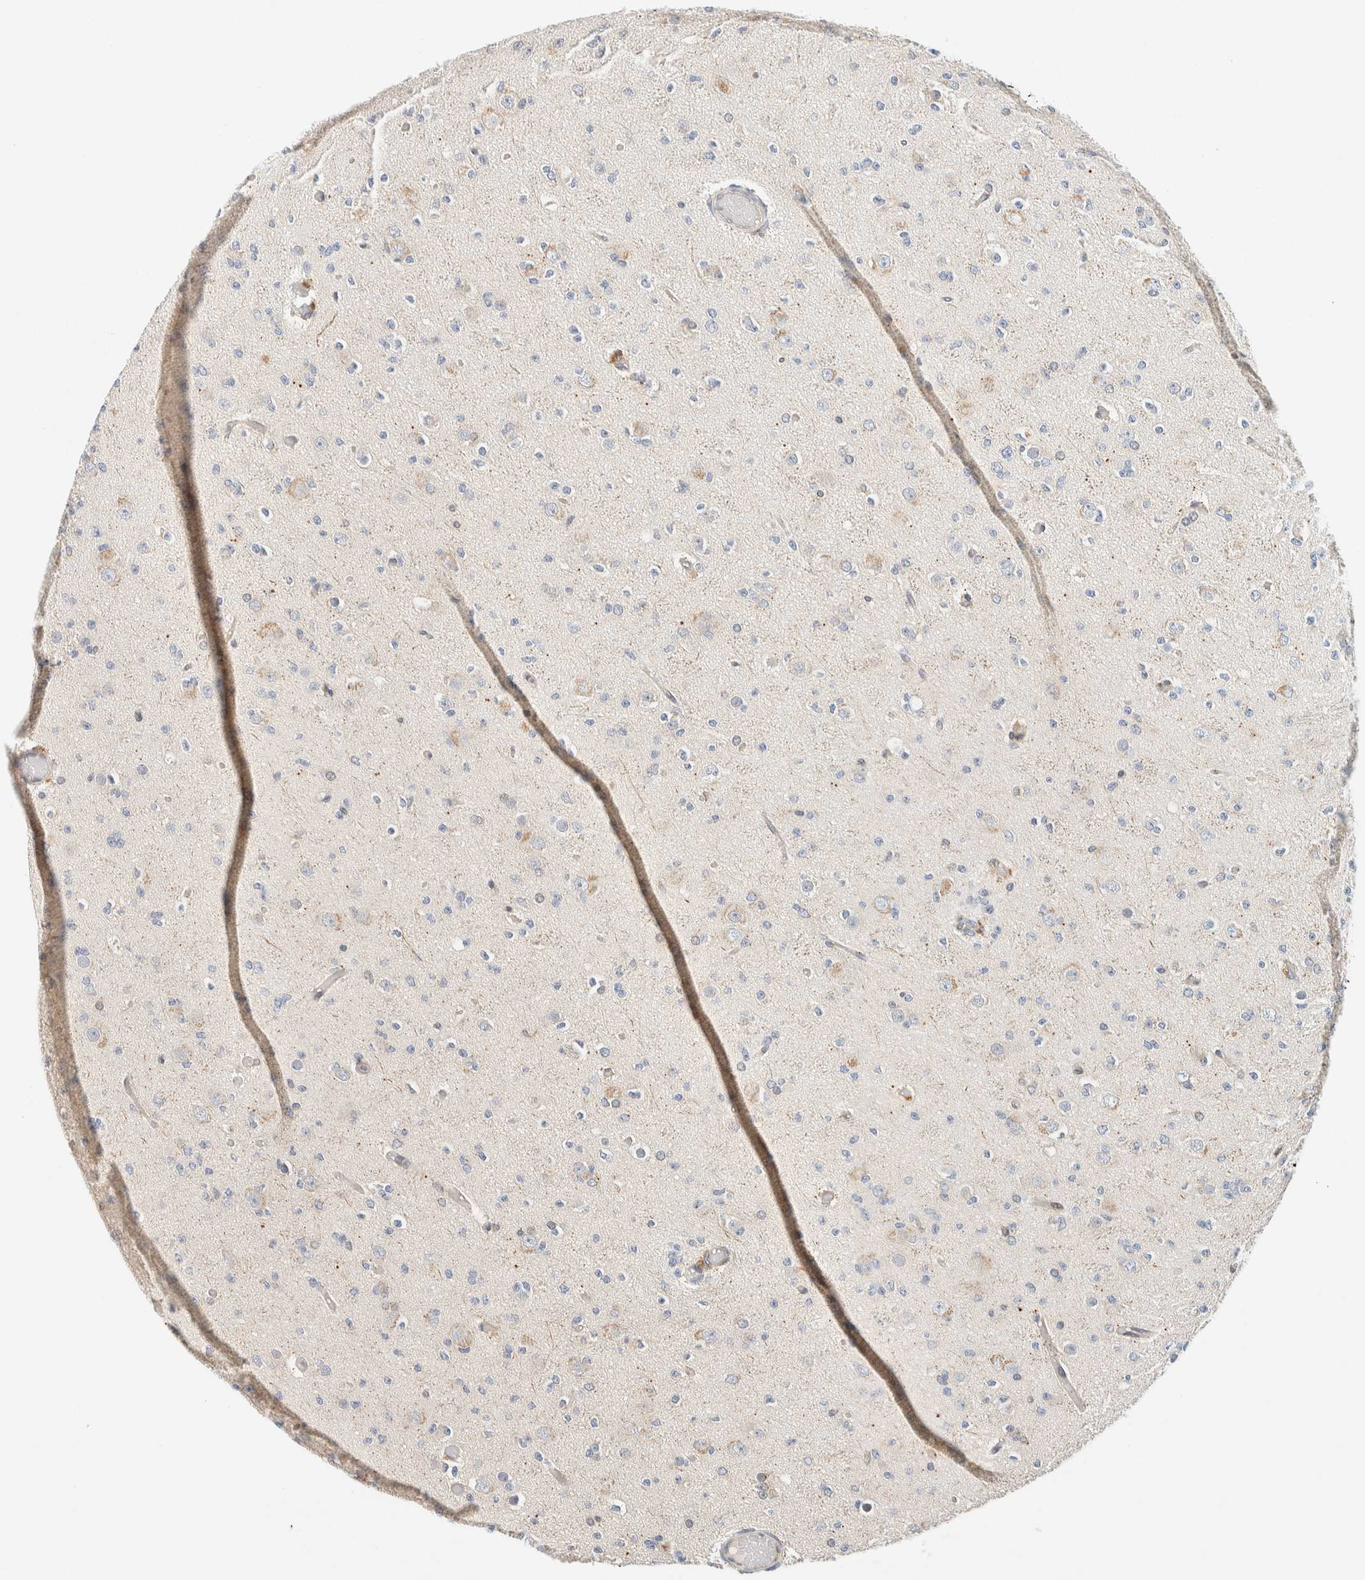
{"staining": {"intensity": "negative", "quantity": "none", "location": "none"}, "tissue": "glioma", "cell_type": "Tumor cells", "image_type": "cancer", "snomed": [{"axis": "morphology", "description": "Glioma, malignant, Low grade"}, {"axis": "topography", "description": "Brain"}], "caption": "An immunohistochemistry histopathology image of malignant glioma (low-grade) is shown. There is no staining in tumor cells of malignant glioma (low-grade). The staining is performed using DAB brown chromogen with nuclei counter-stained in using hematoxylin.", "gene": "SUMF2", "patient": {"sex": "female", "age": 22}}